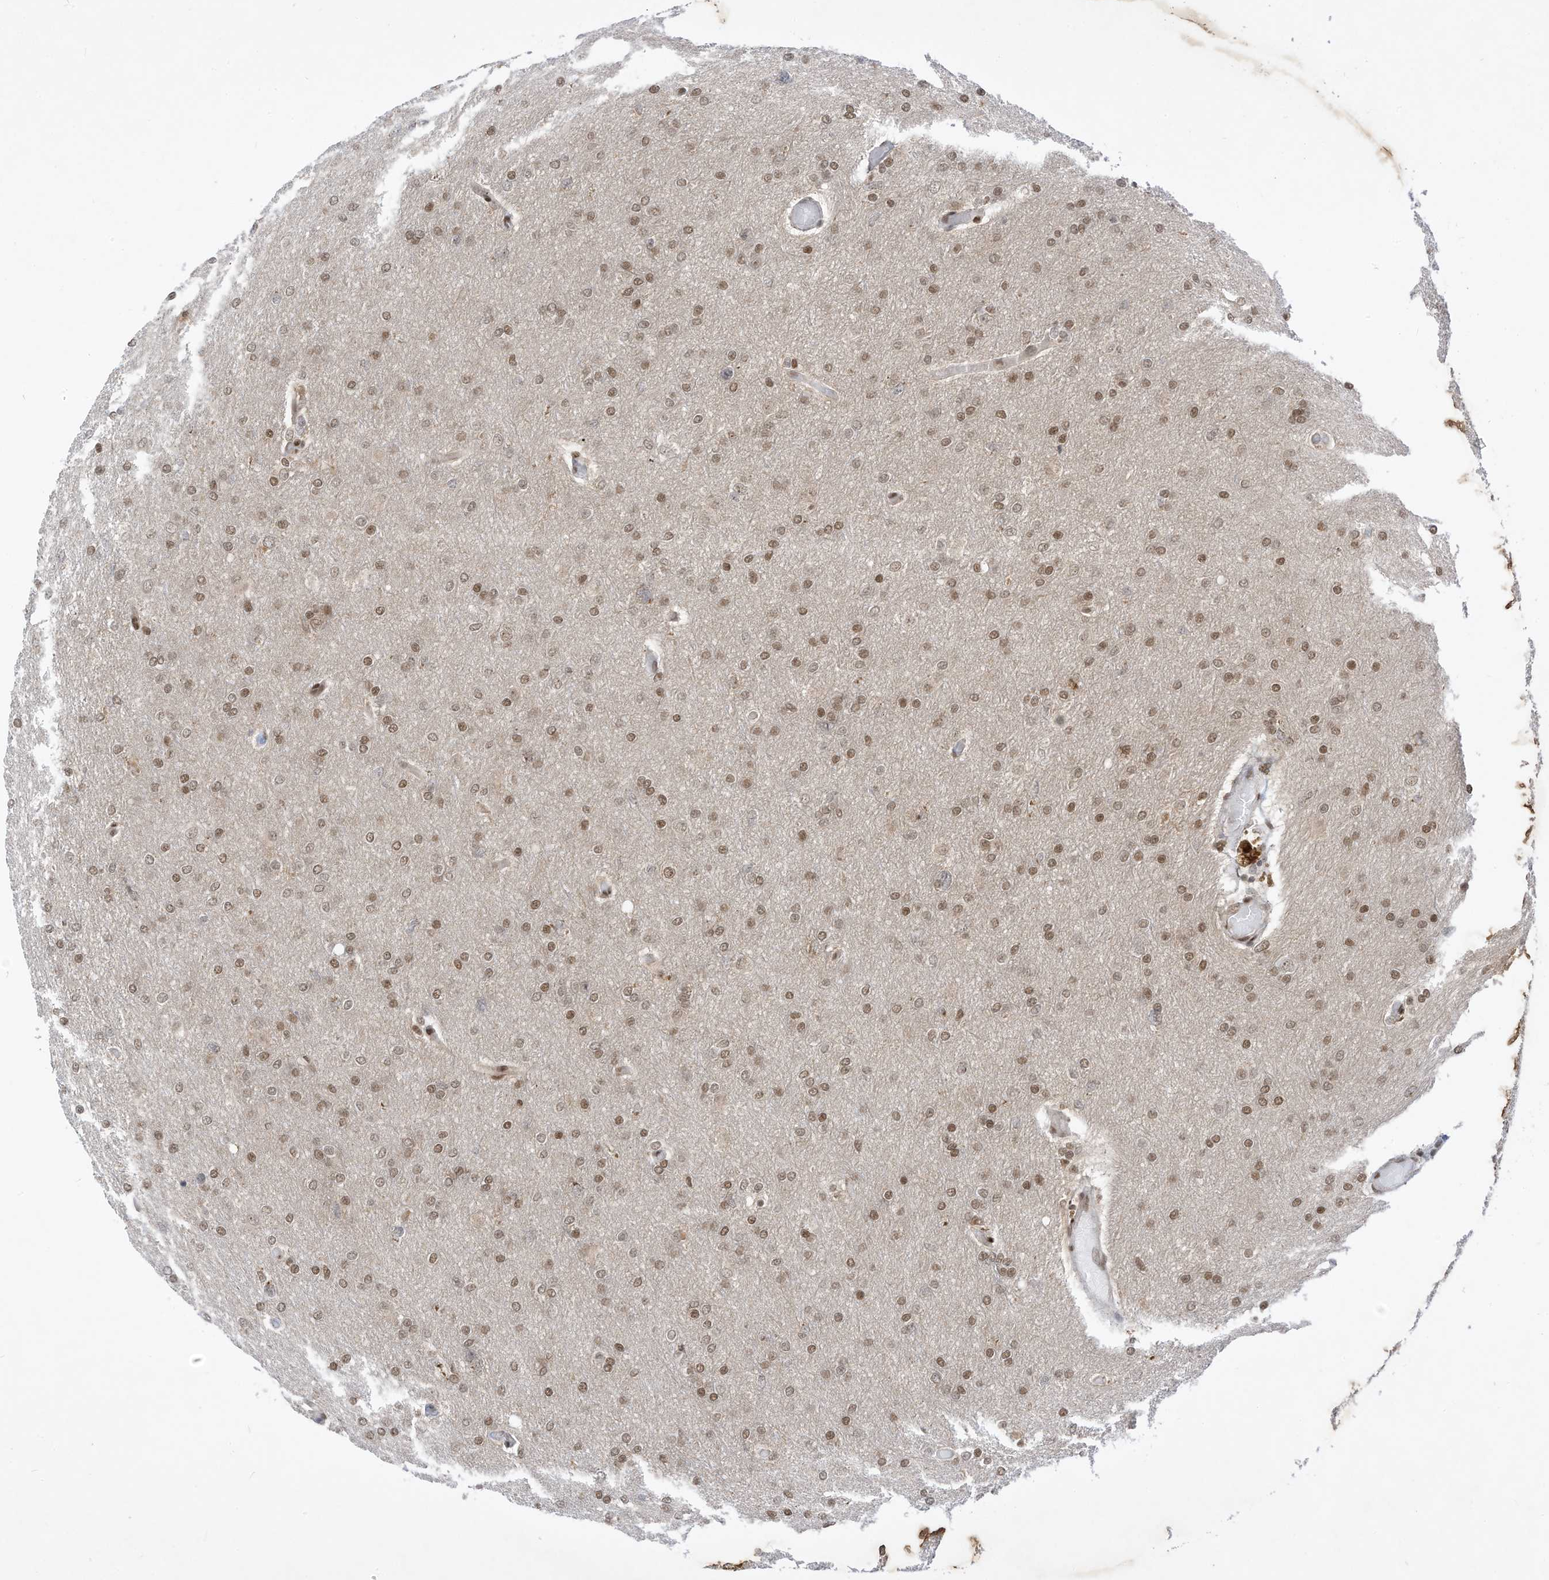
{"staining": {"intensity": "moderate", "quantity": ">75%", "location": "nuclear"}, "tissue": "glioma", "cell_type": "Tumor cells", "image_type": "cancer", "snomed": [{"axis": "morphology", "description": "Glioma, malignant, High grade"}, {"axis": "topography", "description": "Cerebral cortex"}], "caption": "Protein analysis of malignant glioma (high-grade) tissue shows moderate nuclear expression in approximately >75% of tumor cells.", "gene": "AURKAIP1", "patient": {"sex": "female", "age": 36}}